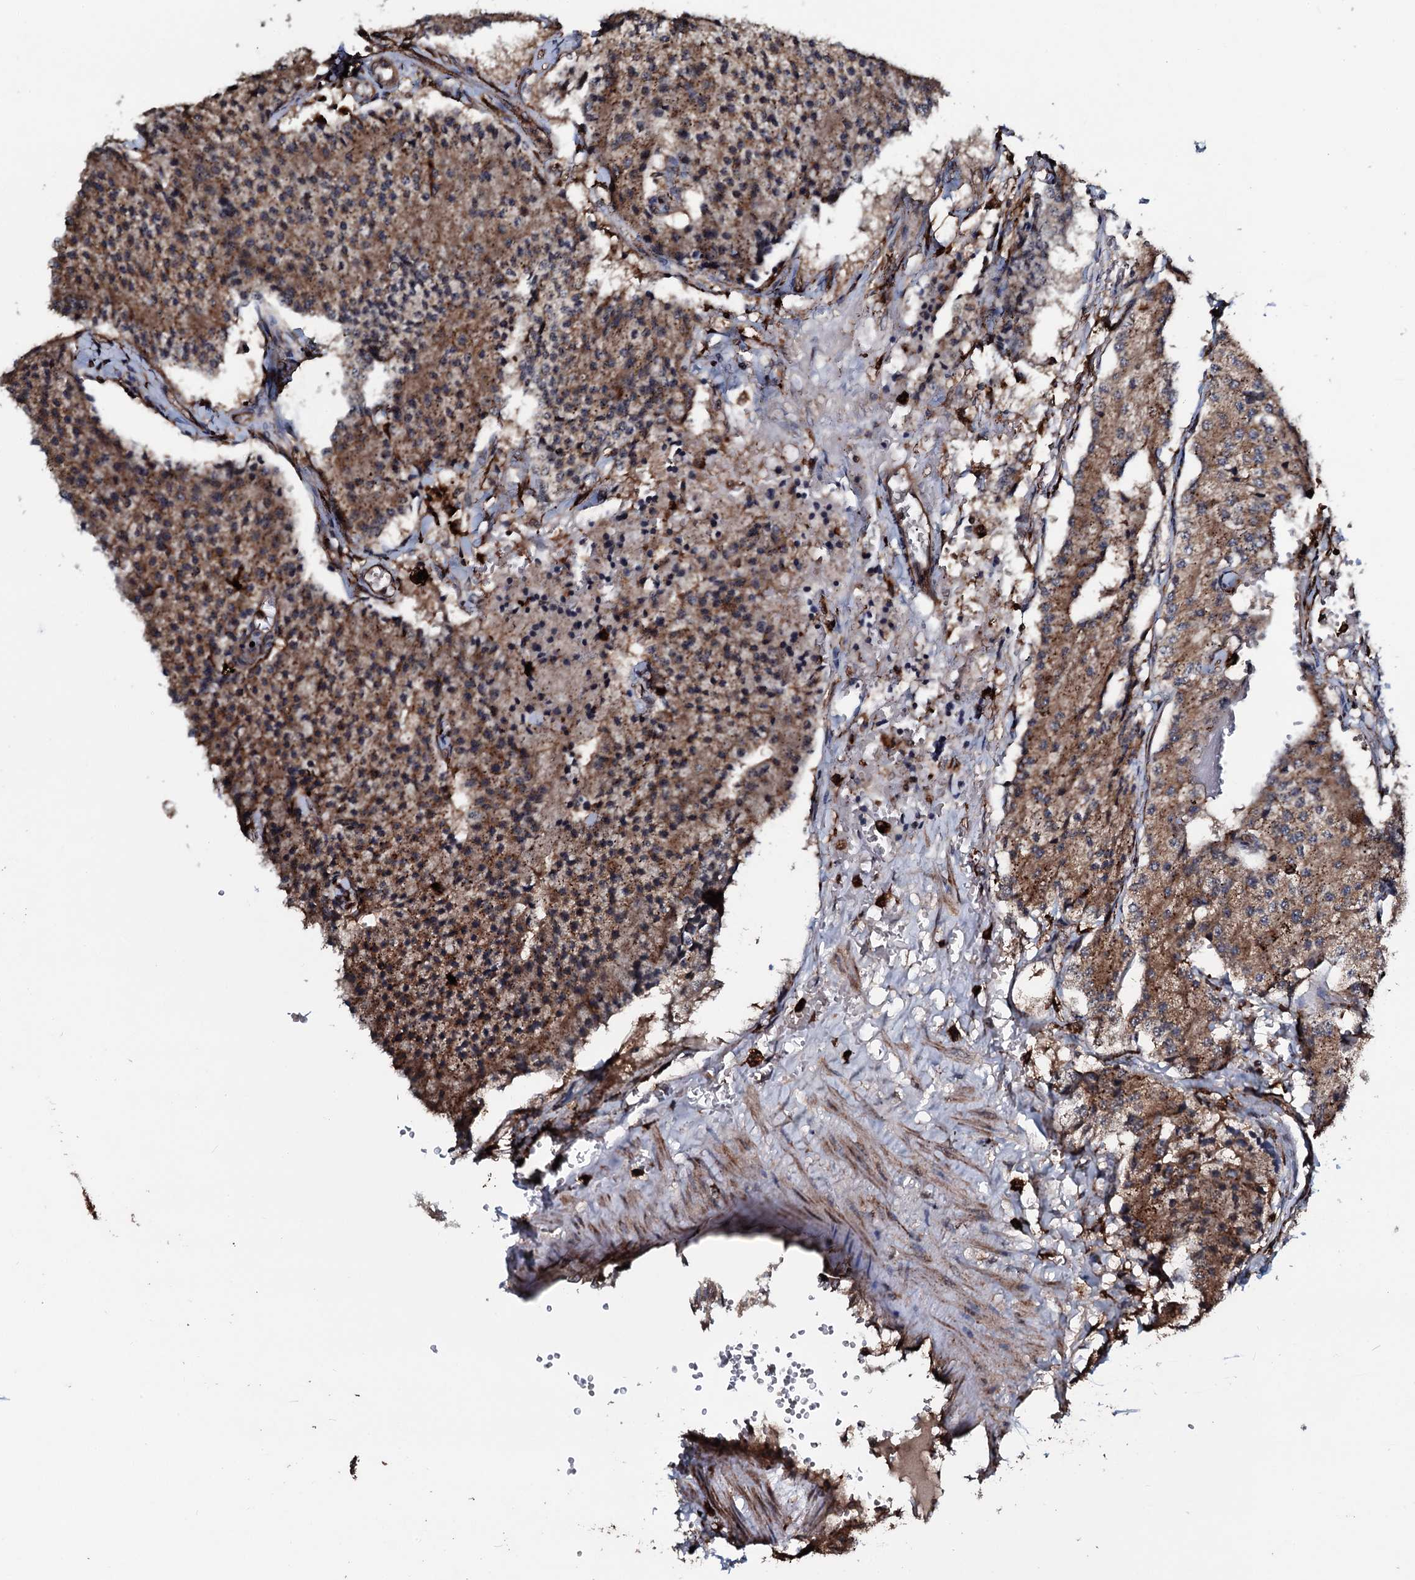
{"staining": {"intensity": "moderate", "quantity": ">75%", "location": "cytoplasmic/membranous"}, "tissue": "carcinoid", "cell_type": "Tumor cells", "image_type": "cancer", "snomed": [{"axis": "morphology", "description": "Carcinoid, malignant, NOS"}, {"axis": "topography", "description": "Colon"}], "caption": "Immunohistochemistry (DAB) staining of malignant carcinoid exhibits moderate cytoplasmic/membranous protein staining in about >75% of tumor cells.", "gene": "TPGS2", "patient": {"sex": "female", "age": 52}}